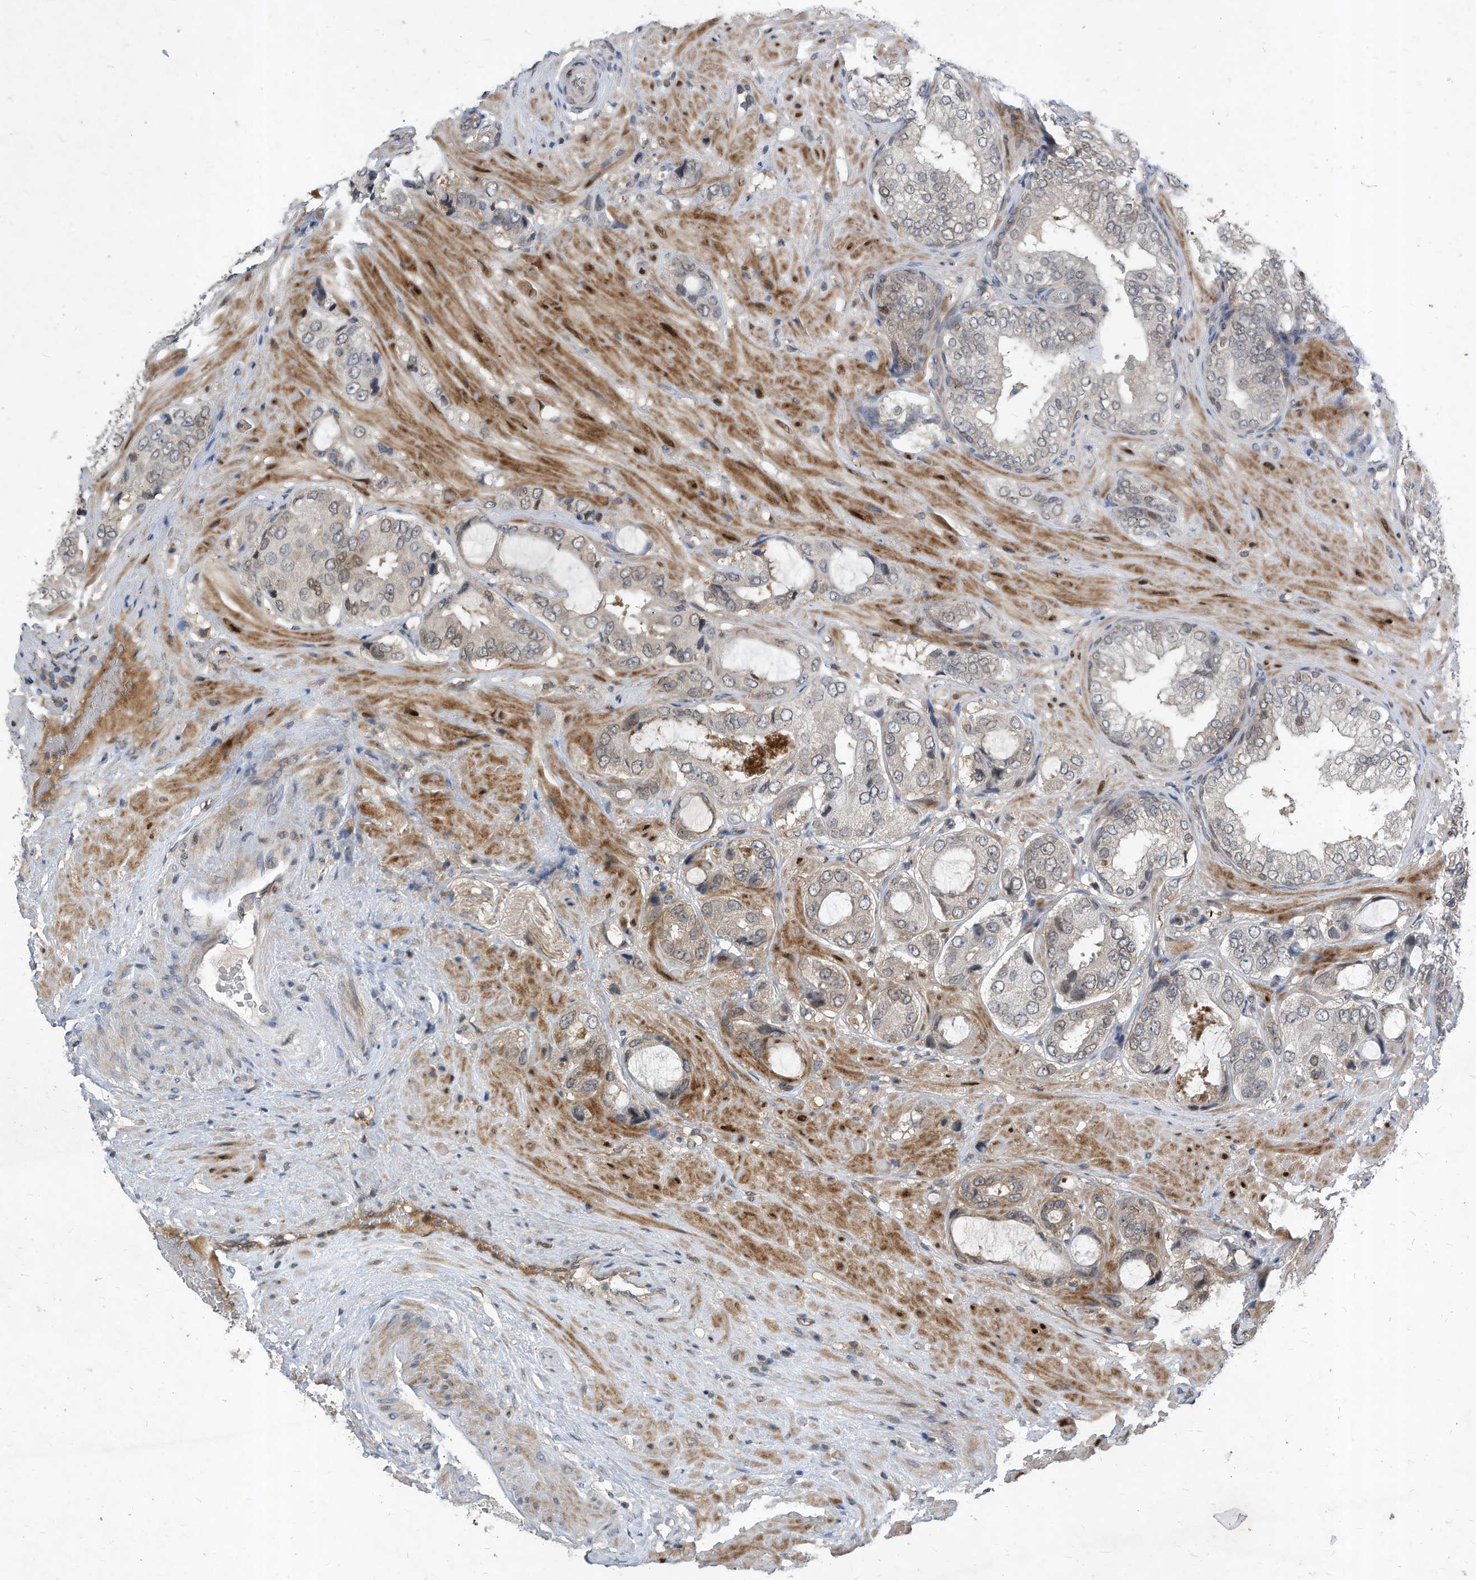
{"staining": {"intensity": "weak", "quantity": "<25%", "location": "nuclear"}, "tissue": "prostate cancer", "cell_type": "Tumor cells", "image_type": "cancer", "snomed": [{"axis": "morphology", "description": "Adenocarcinoma, High grade"}, {"axis": "topography", "description": "Prostate"}], "caption": "Histopathology image shows no protein expression in tumor cells of prostate cancer (adenocarcinoma (high-grade)) tissue.", "gene": "KPNB1", "patient": {"sex": "male", "age": 59}}